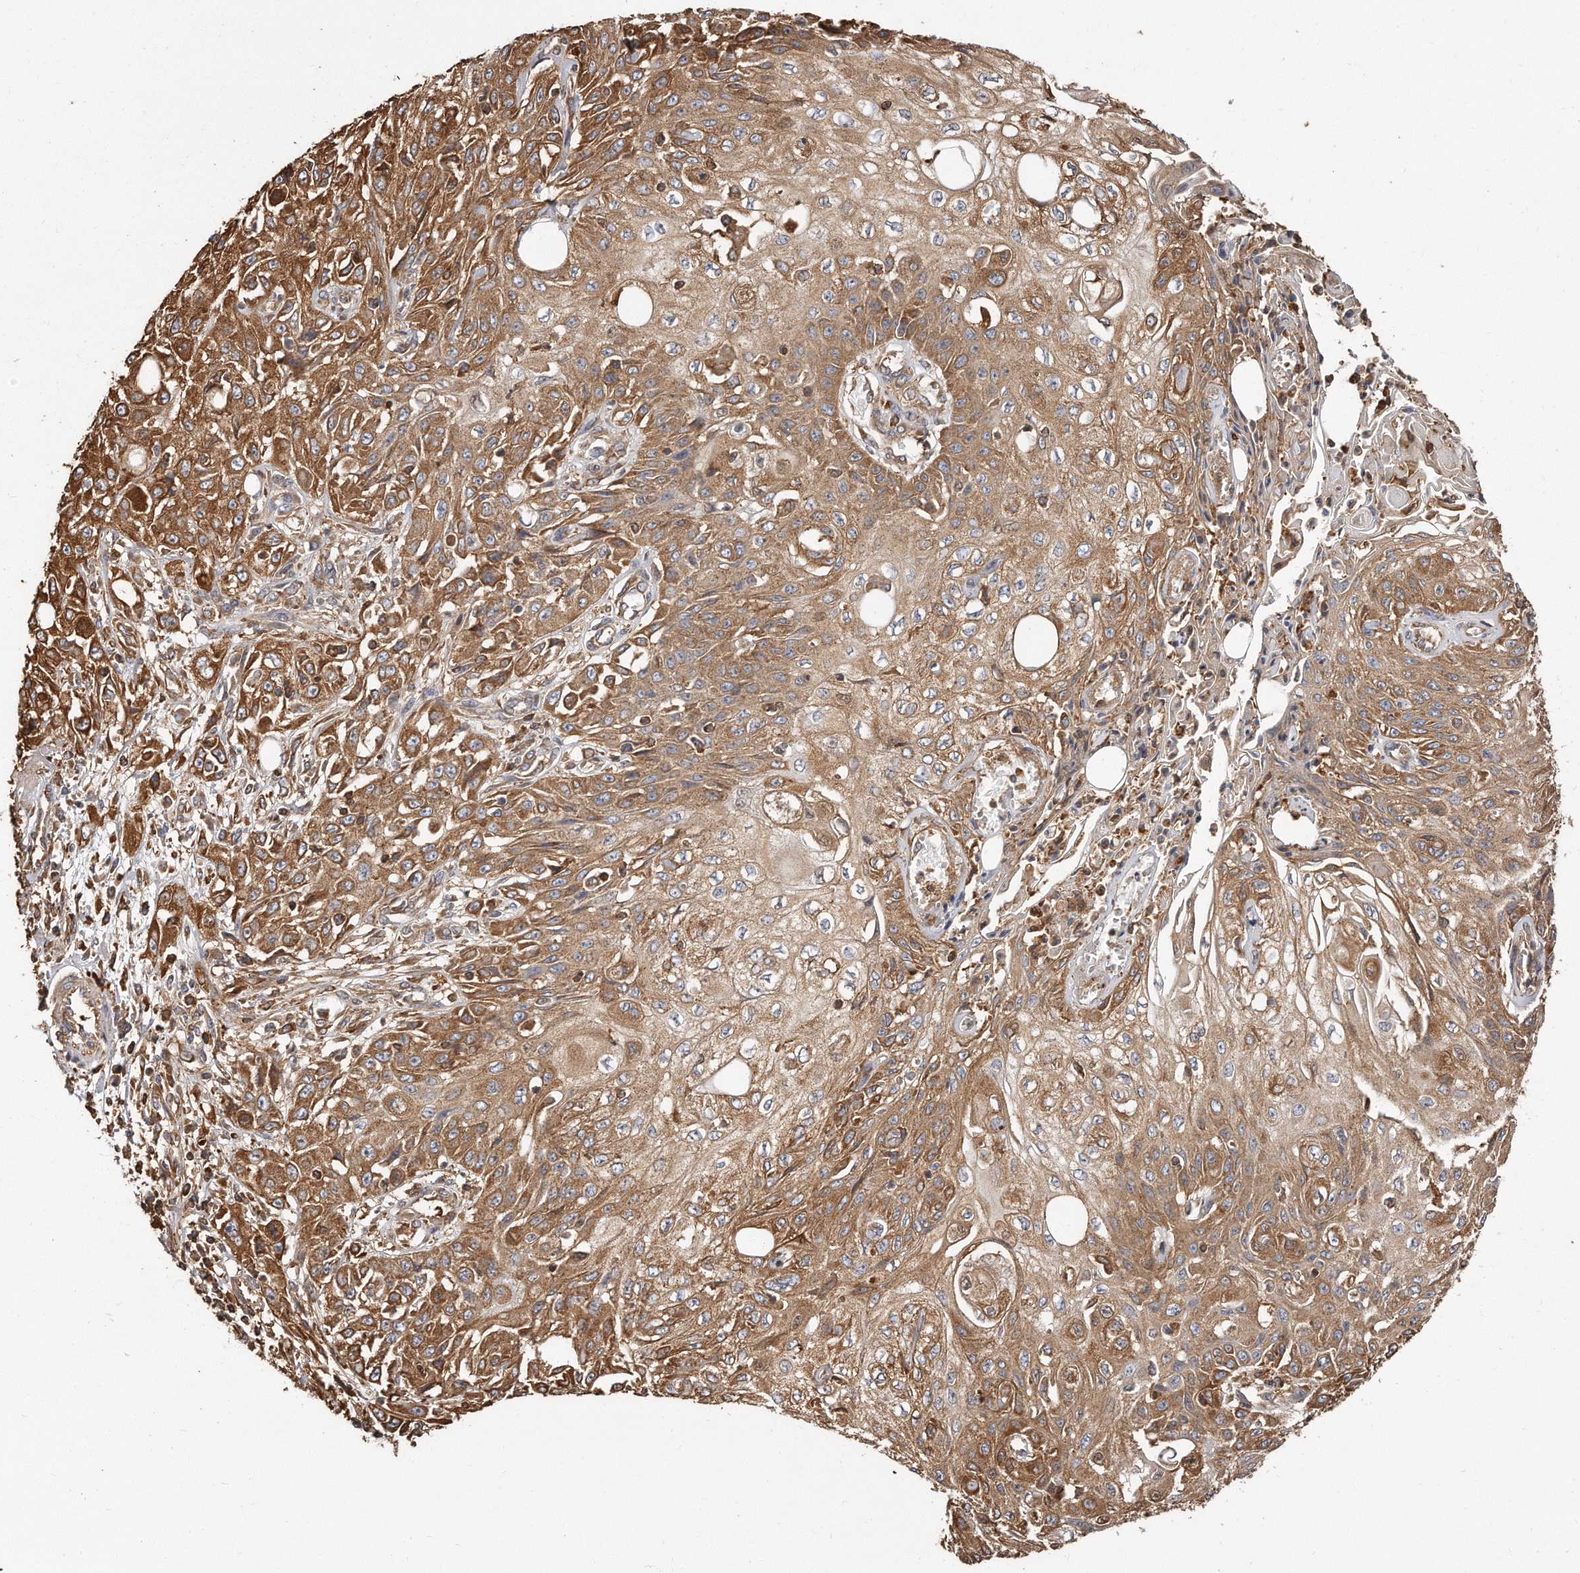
{"staining": {"intensity": "strong", "quantity": "25%-75%", "location": "cytoplasmic/membranous"}, "tissue": "skin cancer", "cell_type": "Tumor cells", "image_type": "cancer", "snomed": [{"axis": "morphology", "description": "Squamous cell carcinoma, NOS"}, {"axis": "morphology", "description": "Squamous cell carcinoma, metastatic, NOS"}, {"axis": "topography", "description": "Skin"}, {"axis": "topography", "description": "Lymph node"}], "caption": "This micrograph reveals immunohistochemistry staining of squamous cell carcinoma (skin), with high strong cytoplasmic/membranous staining in about 25%-75% of tumor cells.", "gene": "CAP1", "patient": {"sex": "male", "age": 75}}